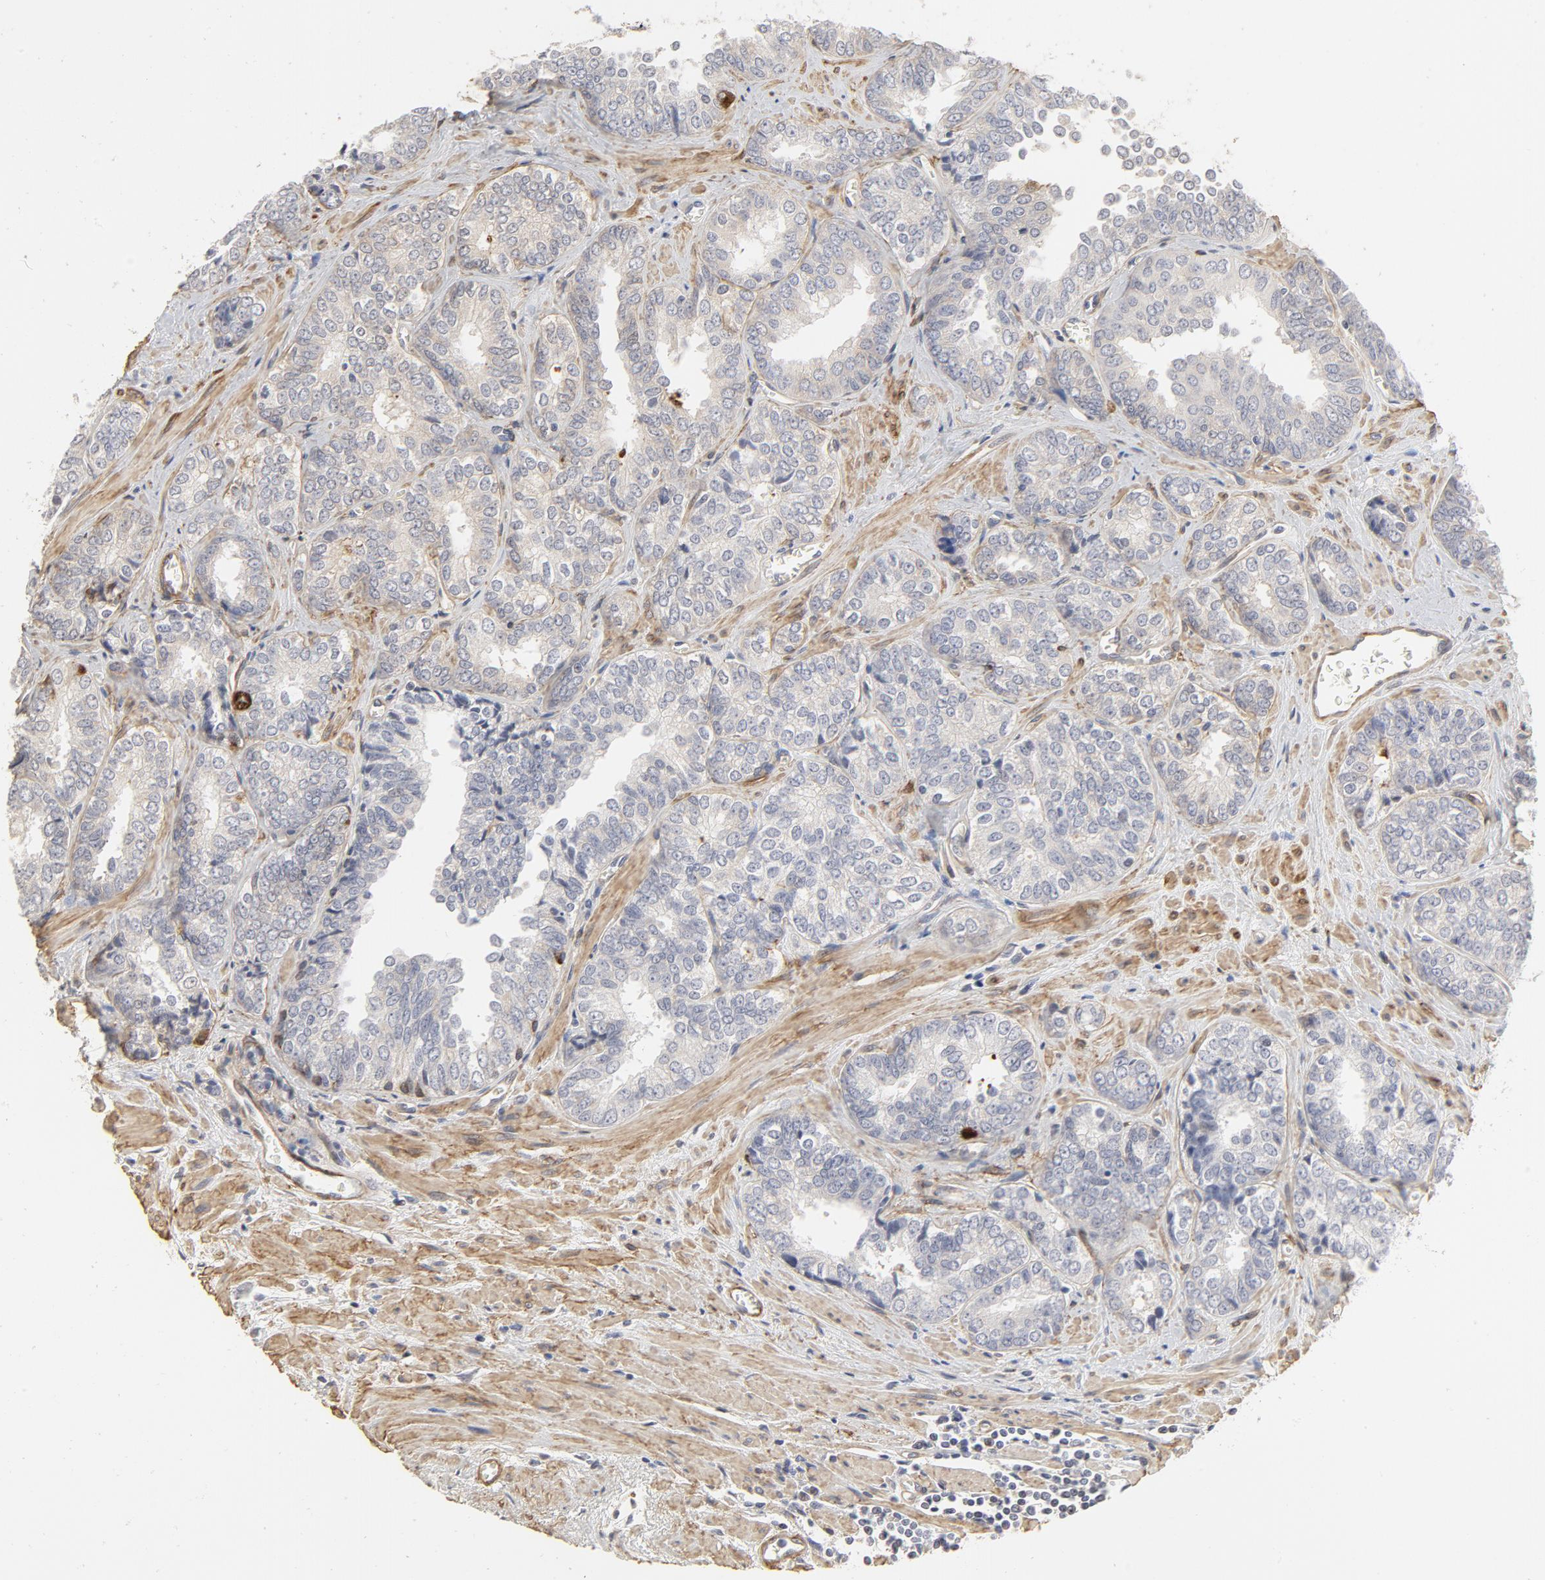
{"staining": {"intensity": "negative", "quantity": "none", "location": "none"}, "tissue": "prostate cancer", "cell_type": "Tumor cells", "image_type": "cancer", "snomed": [{"axis": "morphology", "description": "Adenocarcinoma, High grade"}, {"axis": "topography", "description": "Prostate"}], "caption": "Protein analysis of prostate high-grade adenocarcinoma demonstrates no significant staining in tumor cells. Brightfield microscopy of immunohistochemistry stained with DAB (3,3'-diaminobenzidine) (brown) and hematoxylin (blue), captured at high magnification.", "gene": "MAGED4", "patient": {"sex": "male", "age": 67}}